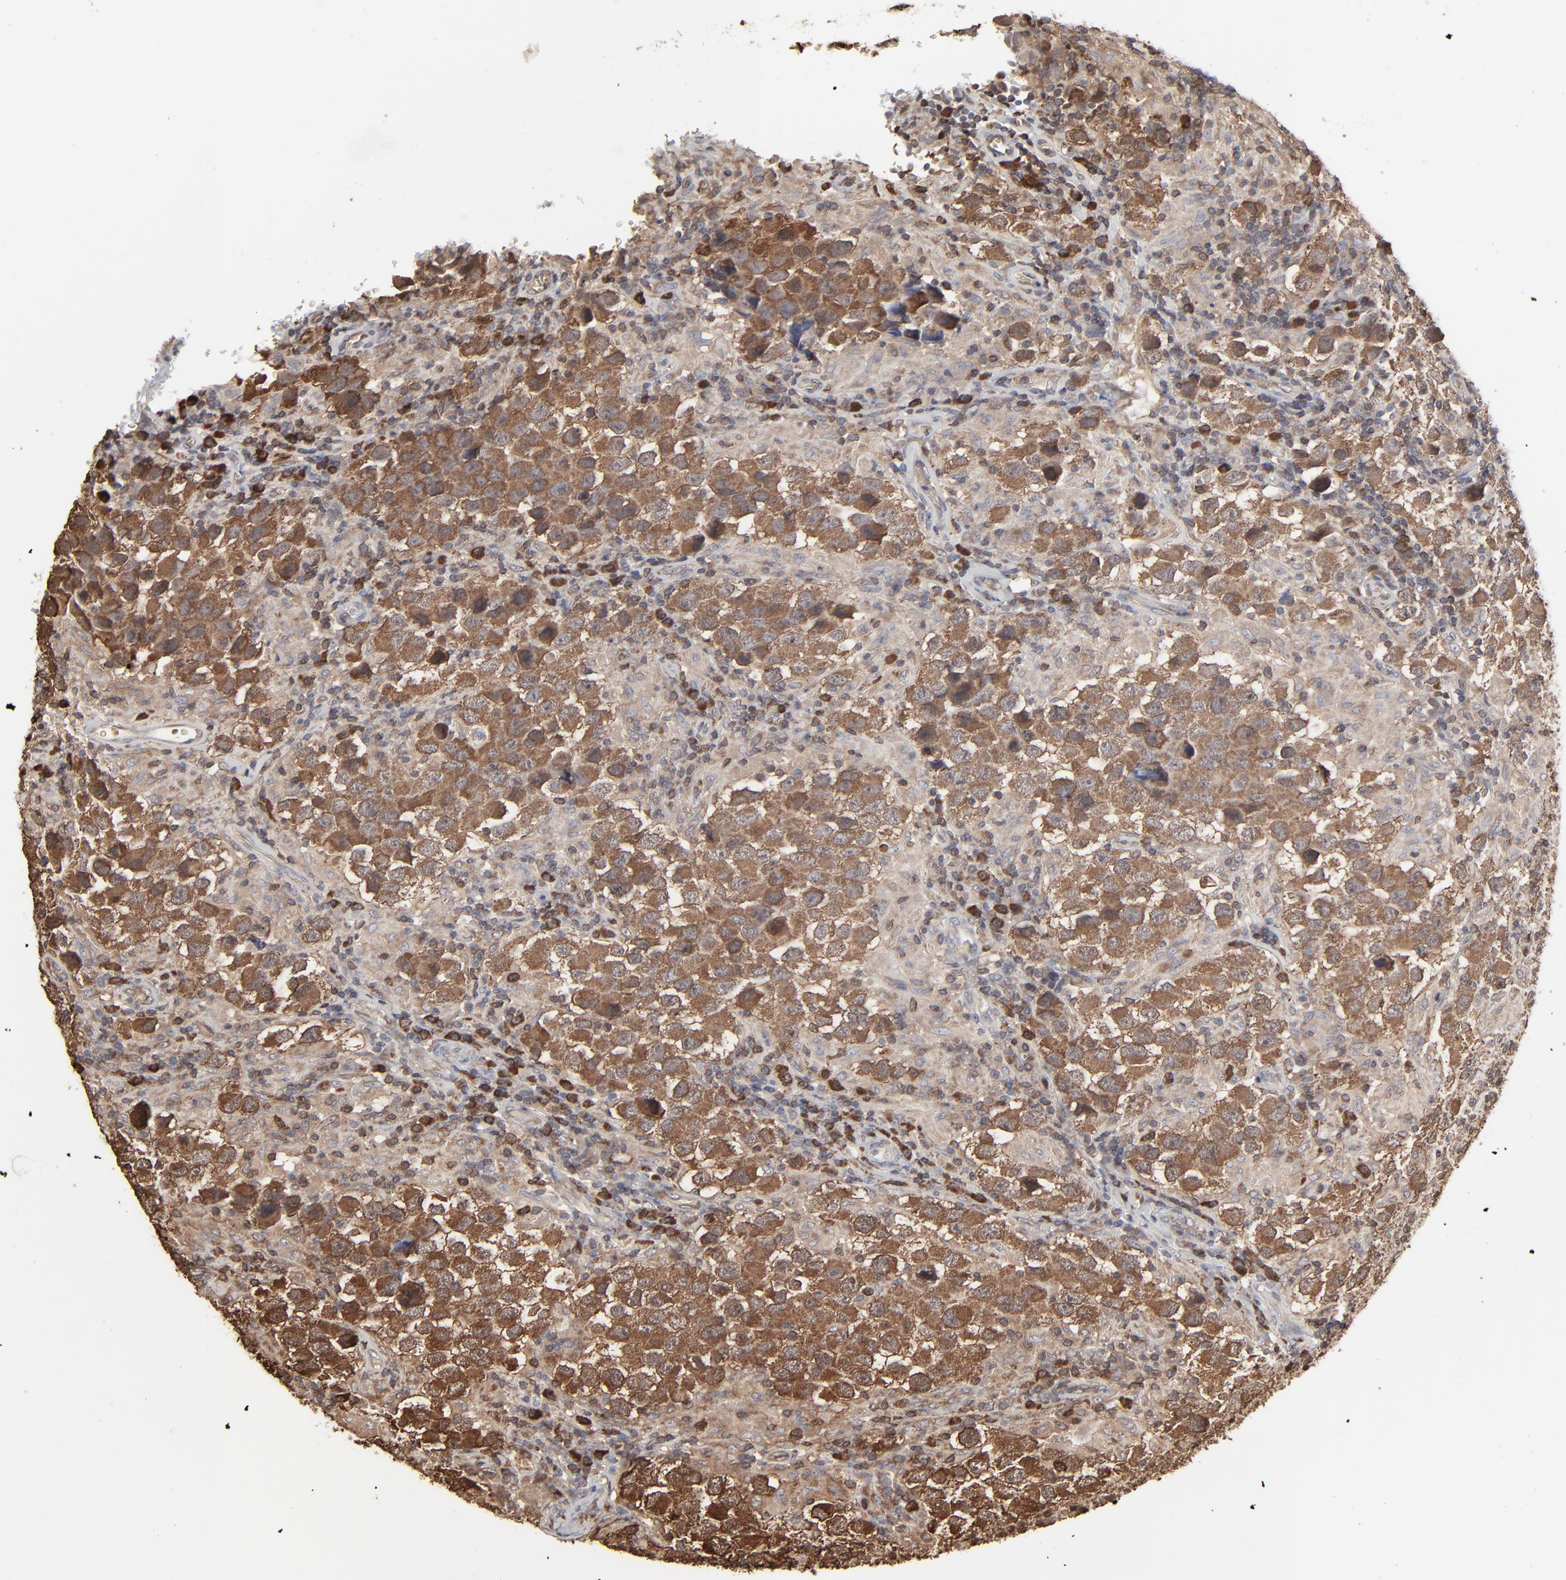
{"staining": {"intensity": "strong", "quantity": ">75%", "location": "cytoplasmic/membranous"}, "tissue": "testis cancer", "cell_type": "Tumor cells", "image_type": "cancer", "snomed": [{"axis": "morphology", "description": "Carcinoma, Embryonal, NOS"}, {"axis": "topography", "description": "Testis"}], "caption": "Strong cytoplasmic/membranous positivity for a protein is seen in approximately >75% of tumor cells of testis embryonal carcinoma using immunohistochemistry (IHC).", "gene": "NME1-NME2", "patient": {"sex": "male", "age": 21}}